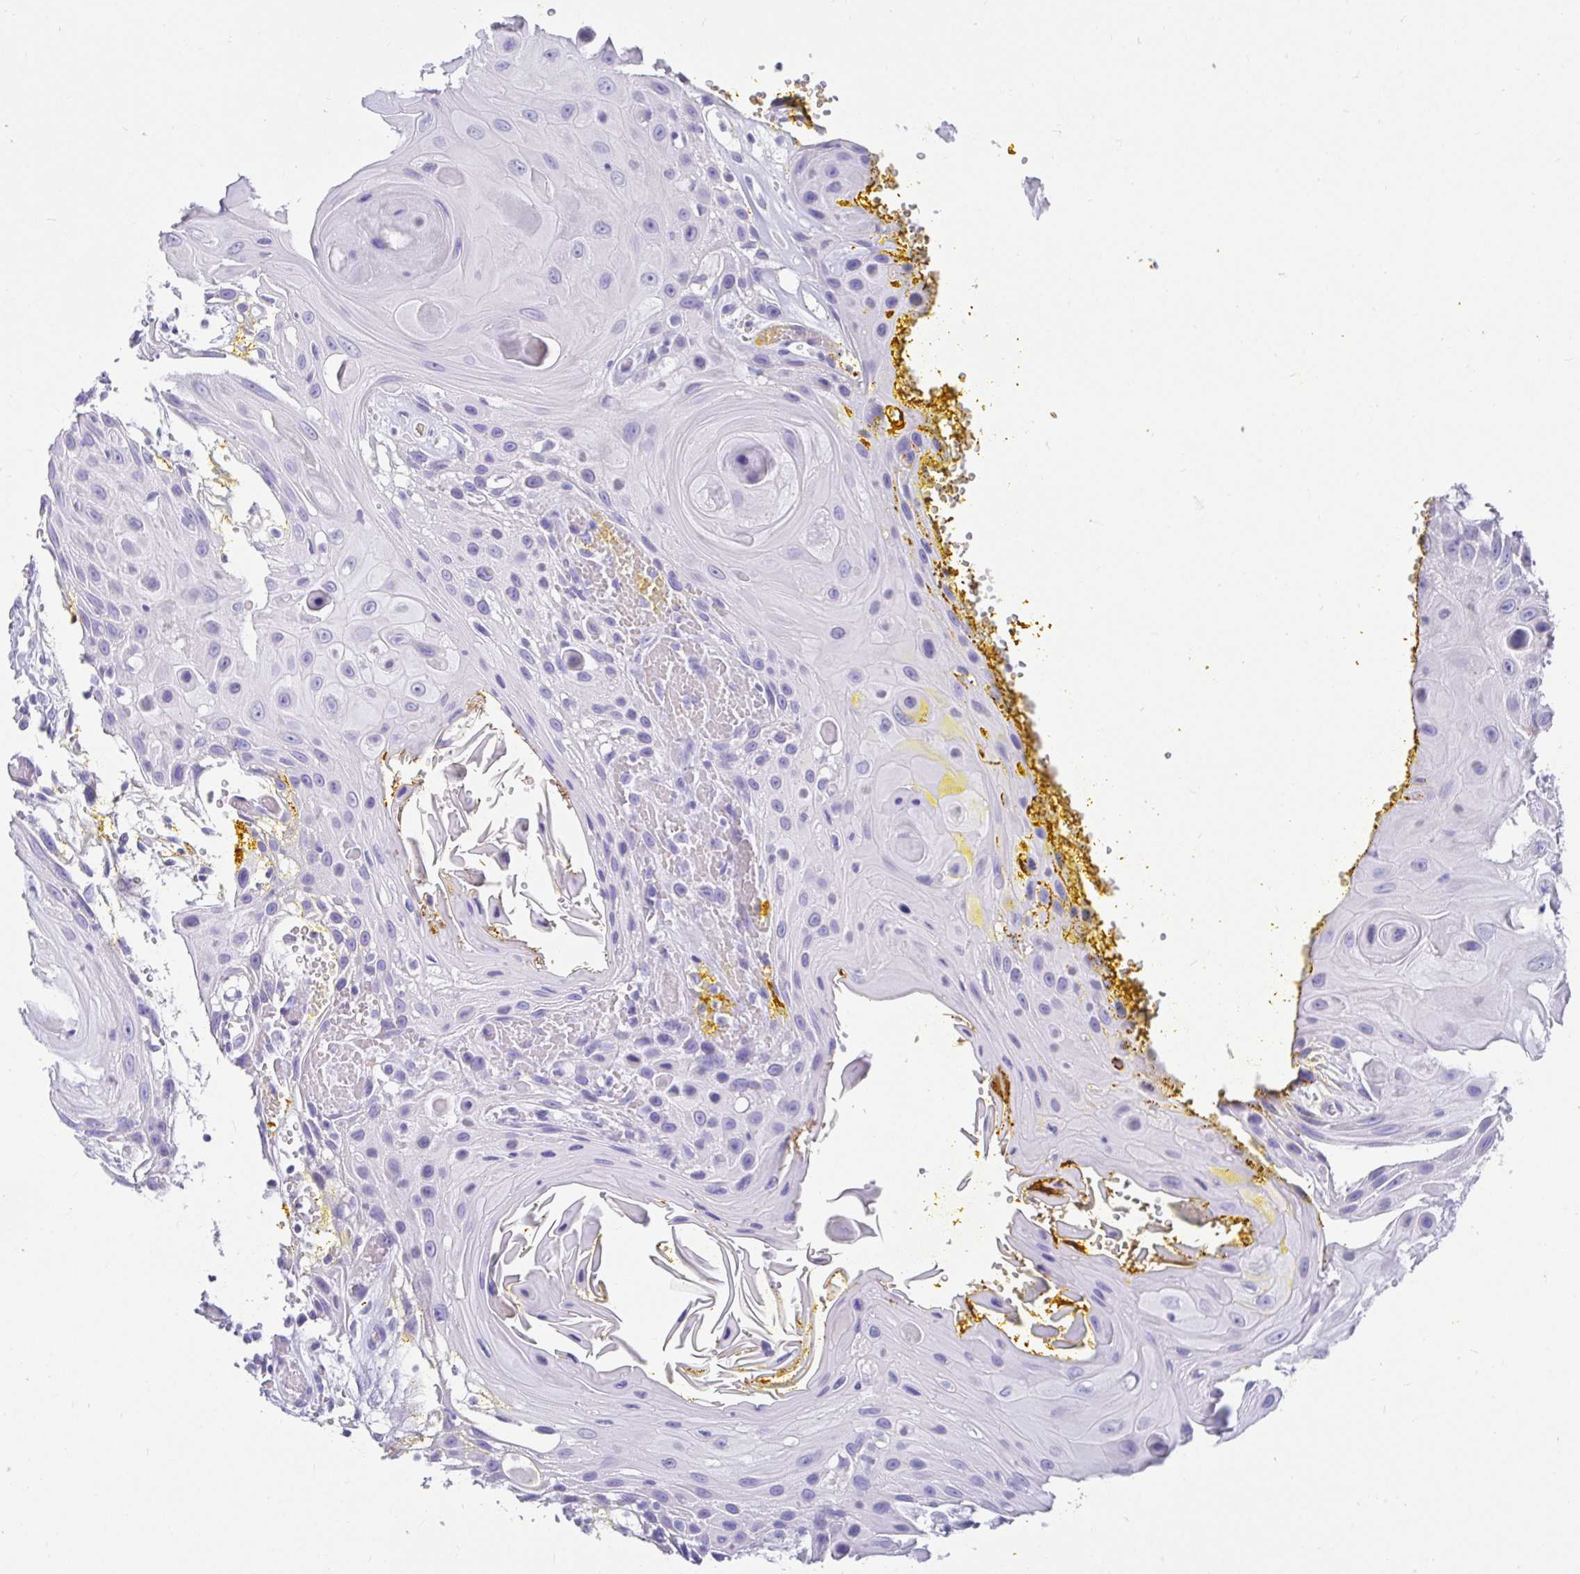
{"staining": {"intensity": "negative", "quantity": "none", "location": "none"}, "tissue": "head and neck cancer", "cell_type": "Tumor cells", "image_type": "cancer", "snomed": [{"axis": "morphology", "description": "Squamous cell carcinoma, NOS"}, {"axis": "topography", "description": "Oral tissue"}, {"axis": "topography", "description": "Head-Neck"}], "caption": "DAB (3,3'-diaminobenzidine) immunohistochemical staining of human head and neck cancer (squamous cell carcinoma) exhibits no significant positivity in tumor cells.", "gene": "ZPBP2", "patient": {"sex": "male", "age": 49}}